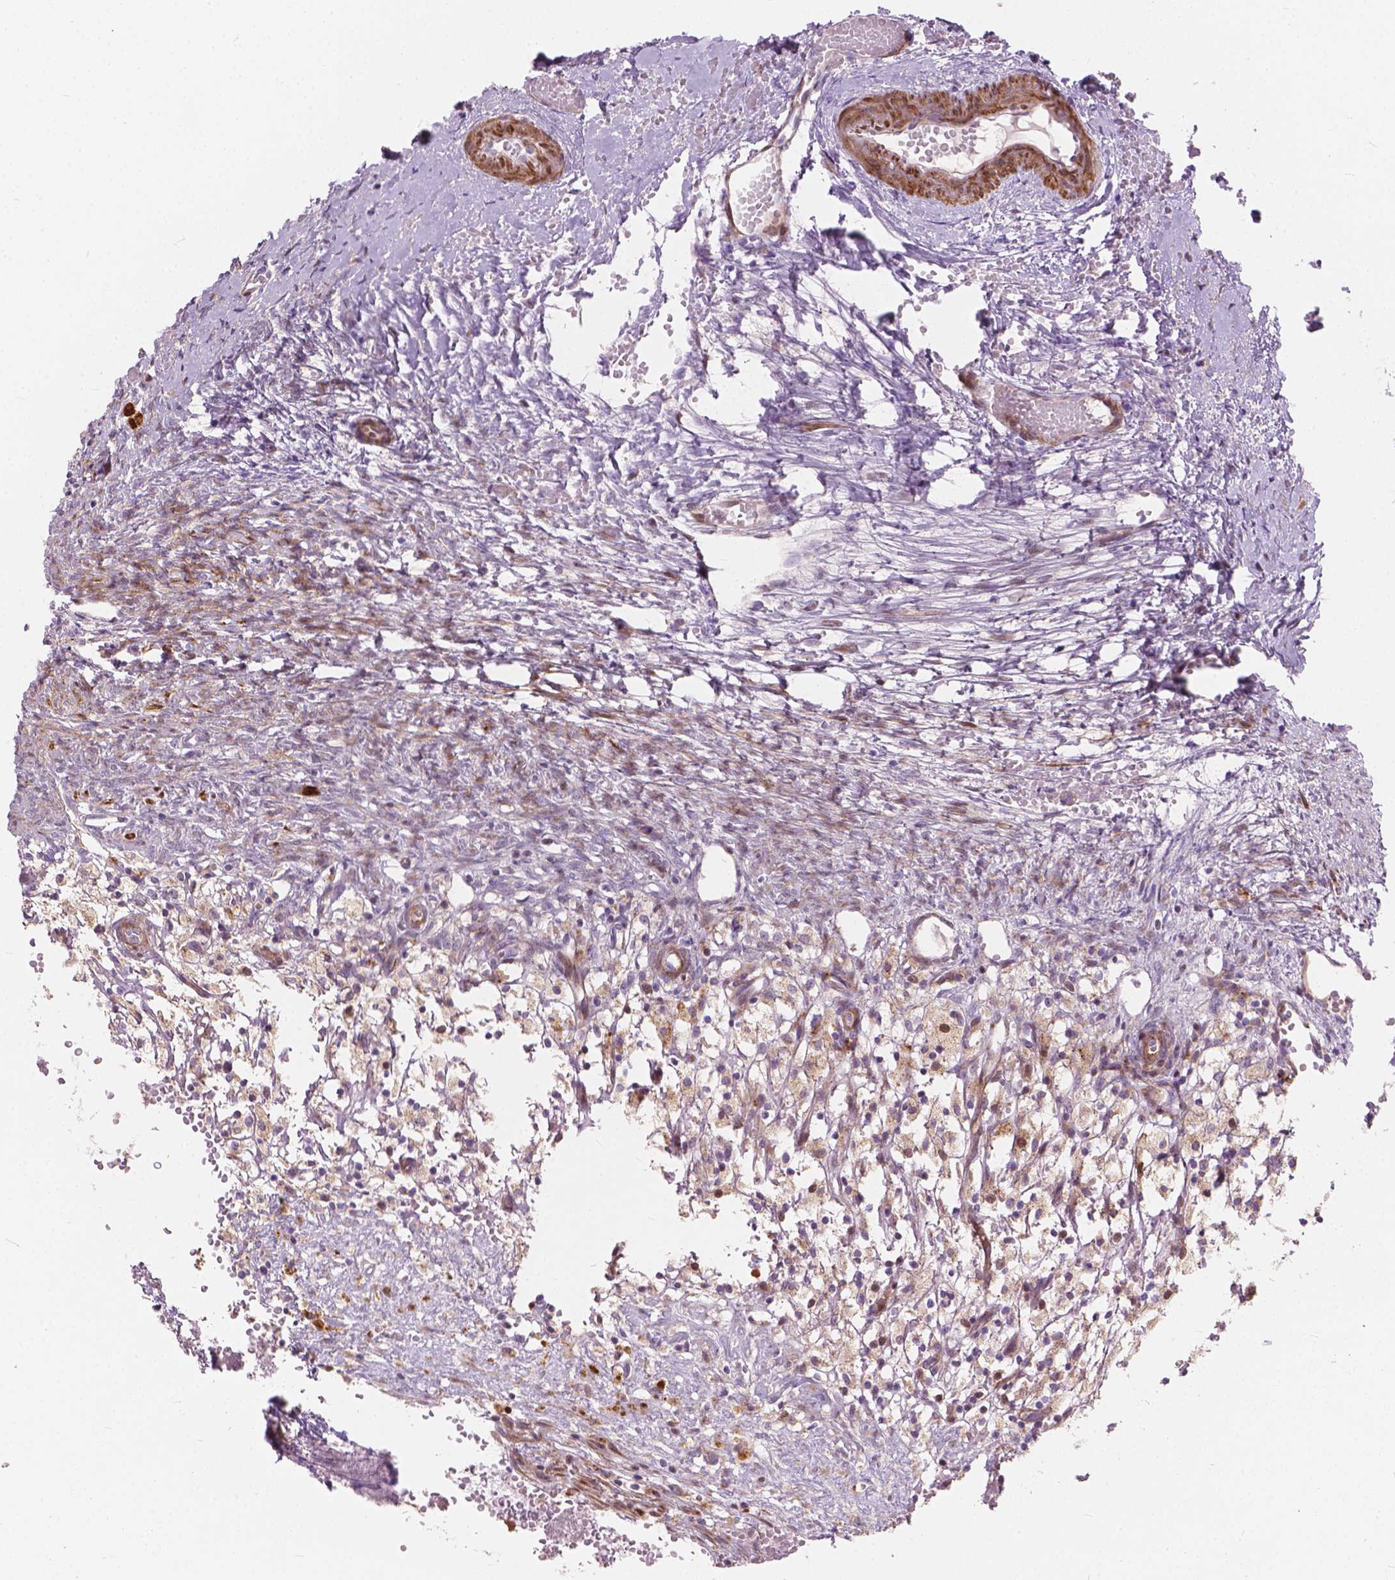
{"staining": {"intensity": "moderate", "quantity": ">75%", "location": "cytoplasmic/membranous"}, "tissue": "ovary", "cell_type": "Follicle cells", "image_type": "normal", "snomed": [{"axis": "morphology", "description": "Normal tissue, NOS"}, {"axis": "topography", "description": "Ovary"}], "caption": "This is an image of immunohistochemistry staining of benign ovary, which shows moderate staining in the cytoplasmic/membranous of follicle cells.", "gene": "MORN1", "patient": {"sex": "female", "age": 46}}